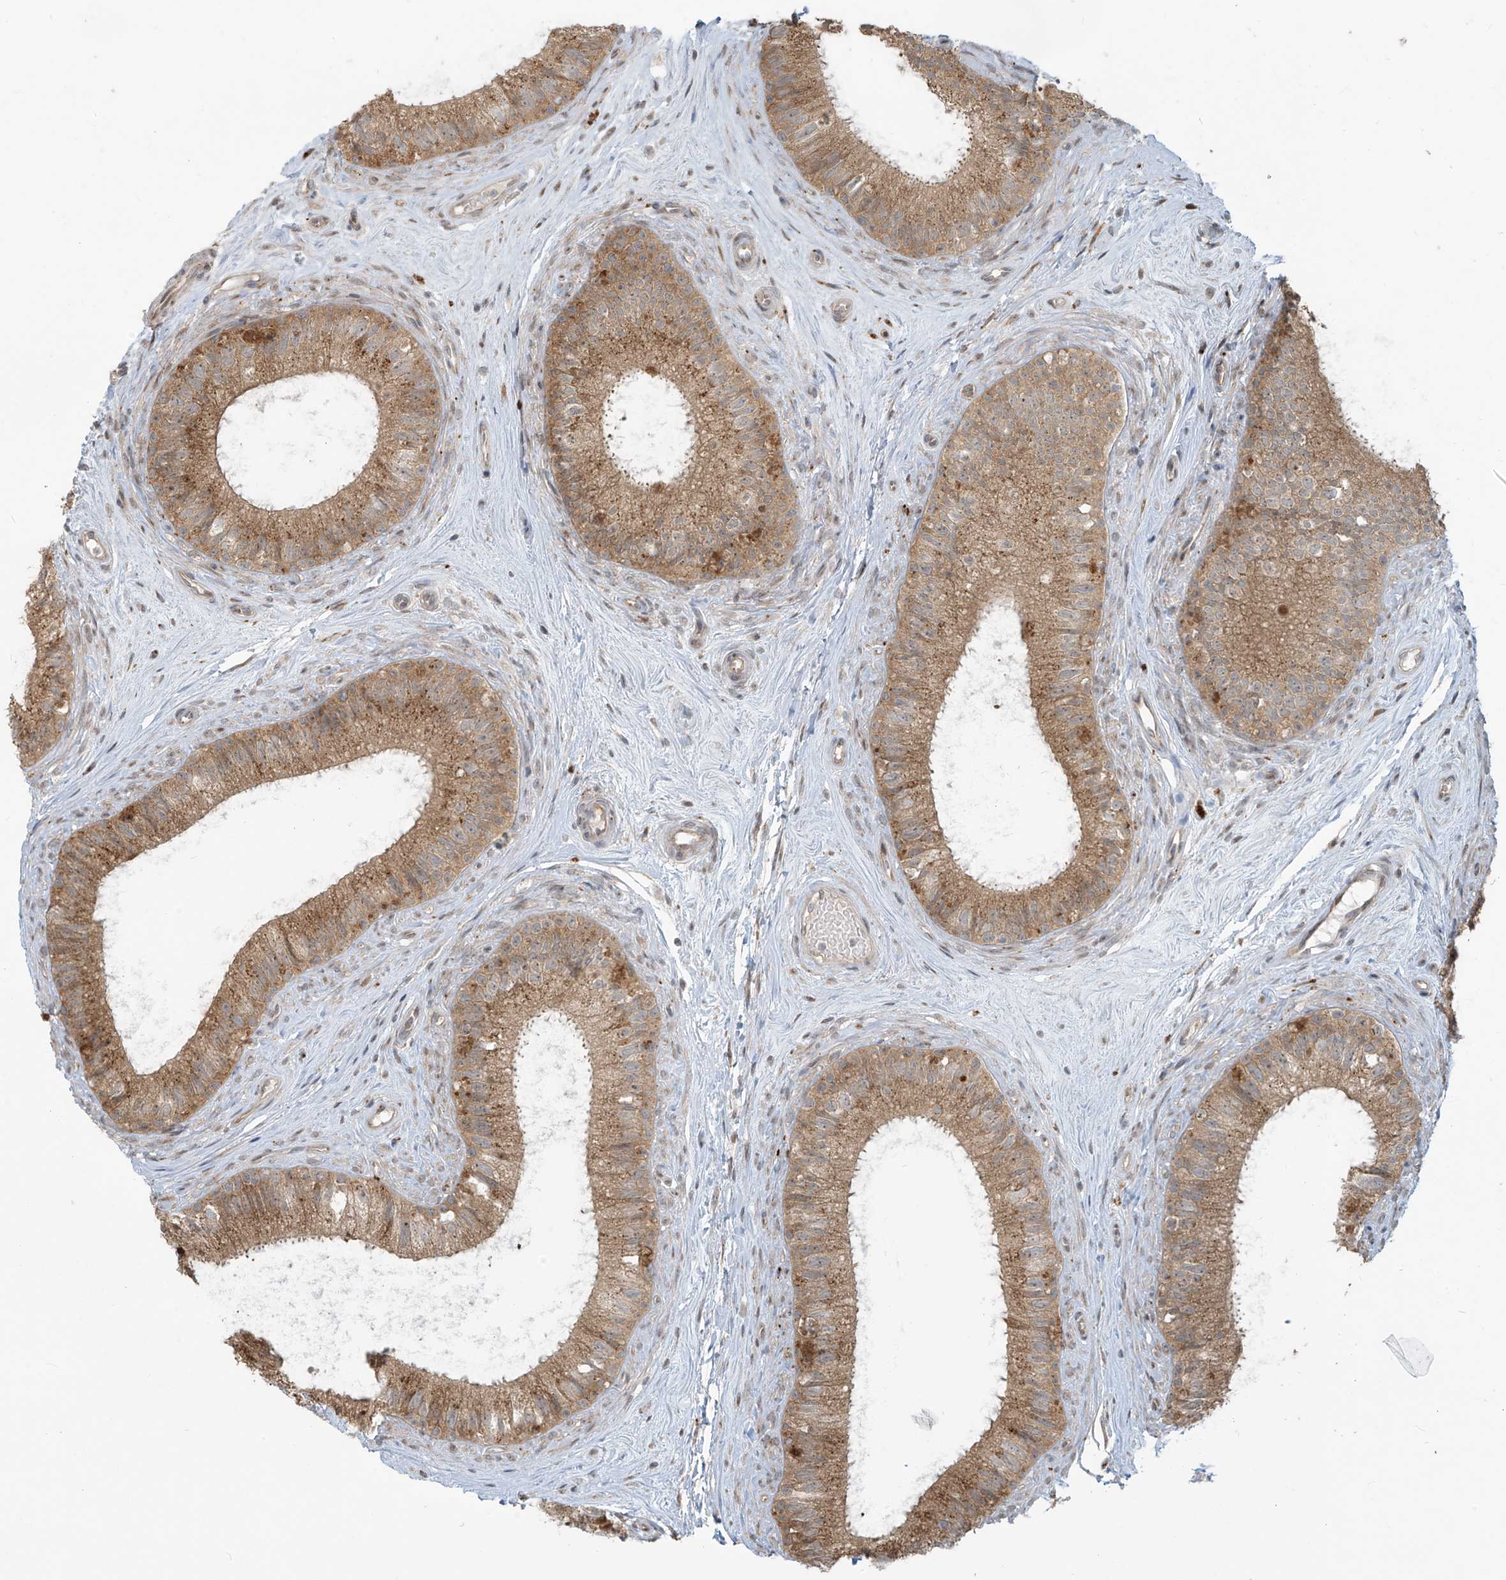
{"staining": {"intensity": "strong", "quantity": "25%-75%", "location": "cytoplasmic/membranous"}, "tissue": "epididymis", "cell_type": "Glandular cells", "image_type": "normal", "snomed": [{"axis": "morphology", "description": "Normal tissue, NOS"}, {"axis": "topography", "description": "Epididymis"}], "caption": "Protein expression analysis of benign epididymis reveals strong cytoplasmic/membranous staining in about 25%-75% of glandular cells.", "gene": "PLEKHM3", "patient": {"sex": "male", "age": 71}}